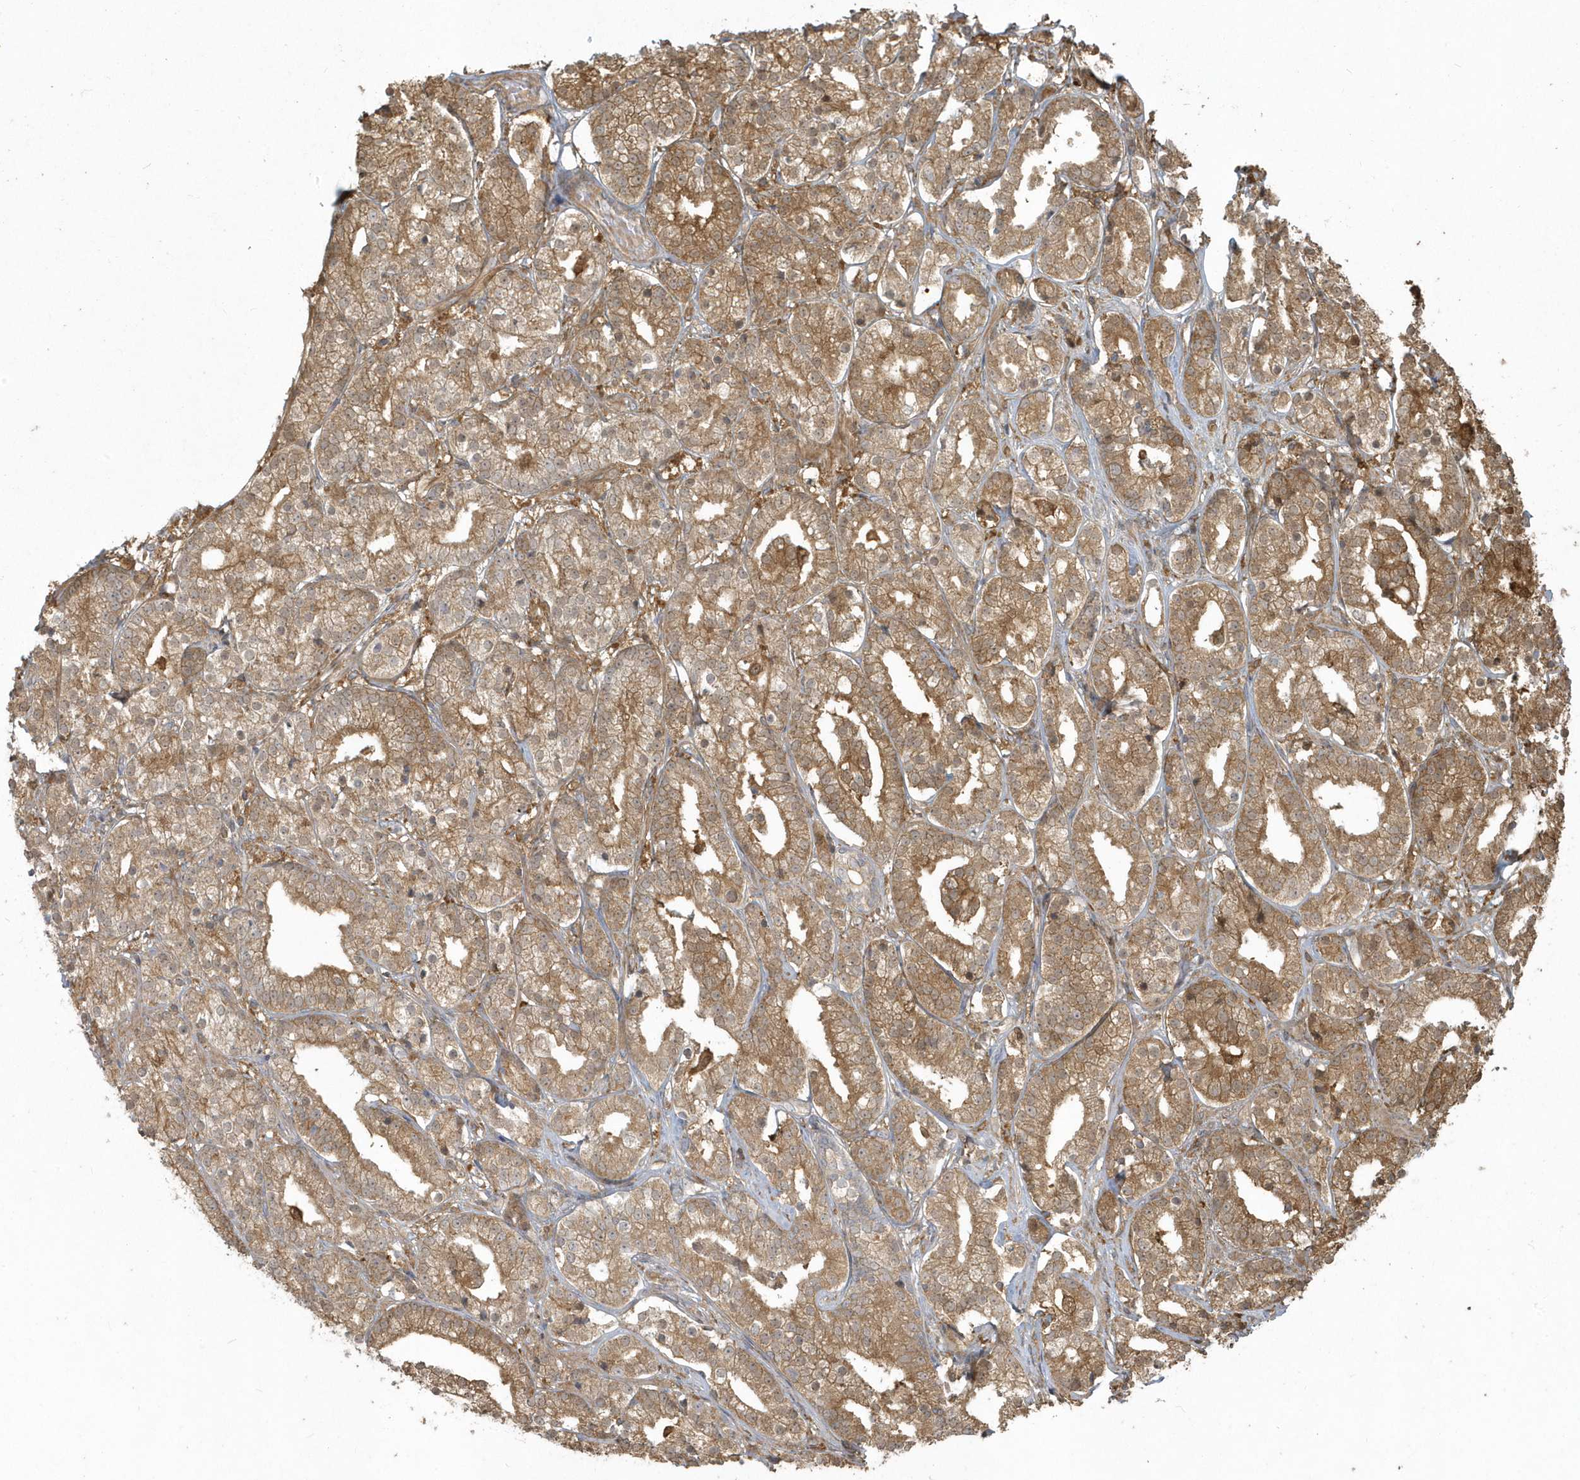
{"staining": {"intensity": "moderate", "quantity": ">75%", "location": "cytoplasmic/membranous"}, "tissue": "prostate cancer", "cell_type": "Tumor cells", "image_type": "cancer", "snomed": [{"axis": "morphology", "description": "Adenocarcinoma, High grade"}, {"axis": "topography", "description": "Prostate"}], "caption": "Prostate adenocarcinoma (high-grade) stained with a brown dye shows moderate cytoplasmic/membranous positive positivity in approximately >75% of tumor cells.", "gene": "HNMT", "patient": {"sex": "male", "age": 69}}